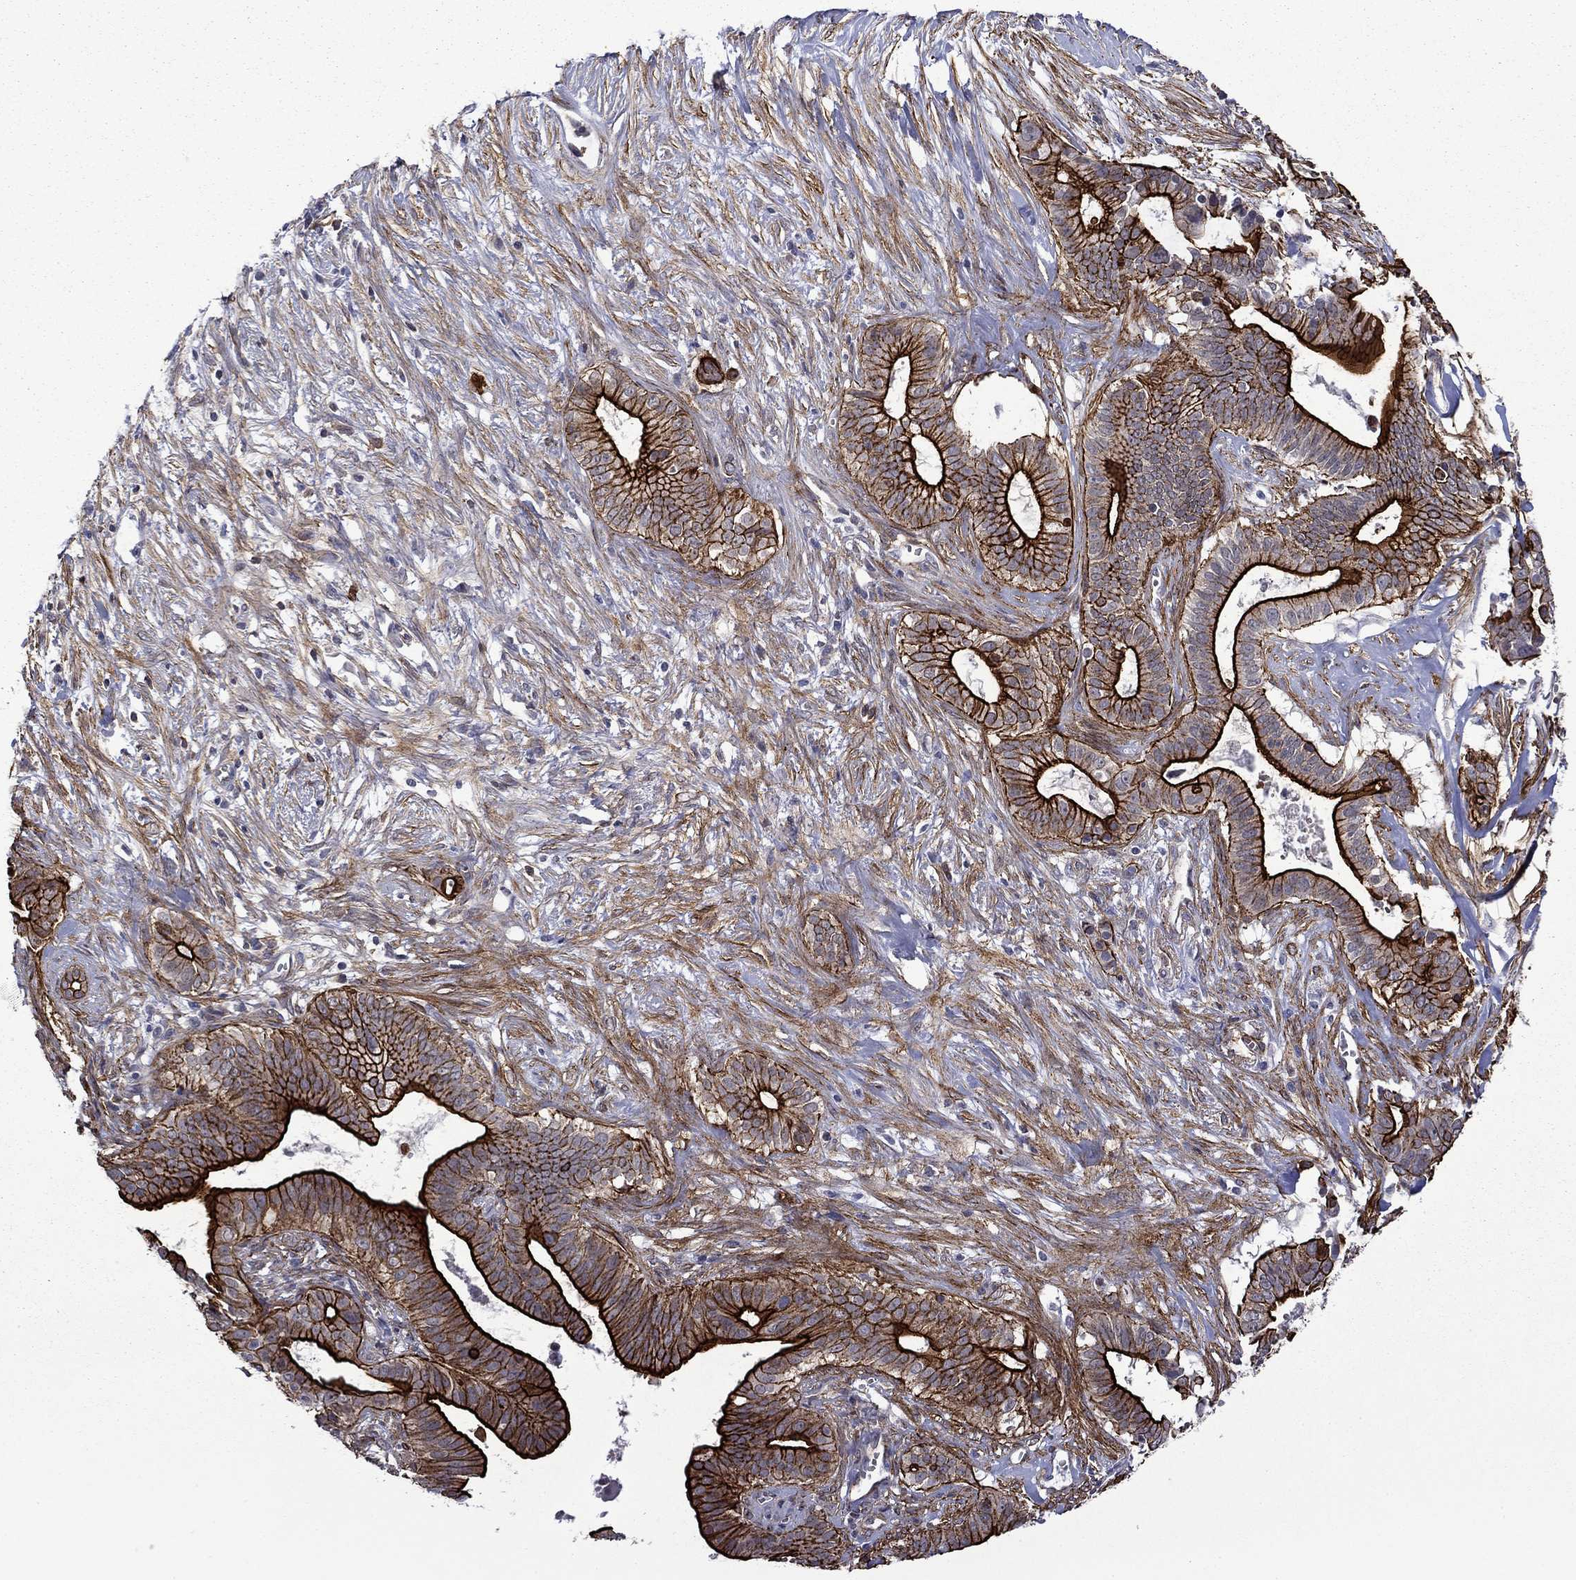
{"staining": {"intensity": "strong", "quantity": ">75%", "location": "cytoplasmic/membranous"}, "tissue": "pancreatic cancer", "cell_type": "Tumor cells", "image_type": "cancer", "snomed": [{"axis": "morphology", "description": "Adenocarcinoma, NOS"}, {"axis": "topography", "description": "Pancreas"}], "caption": "A photomicrograph of pancreatic cancer stained for a protein exhibits strong cytoplasmic/membranous brown staining in tumor cells. The staining was performed using DAB (3,3'-diaminobenzidine) to visualize the protein expression in brown, while the nuclei were stained in blue with hematoxylin (Magnification: 20x).", "gene": "LMO7", "patient": {"sex": "male", "age": 61}}